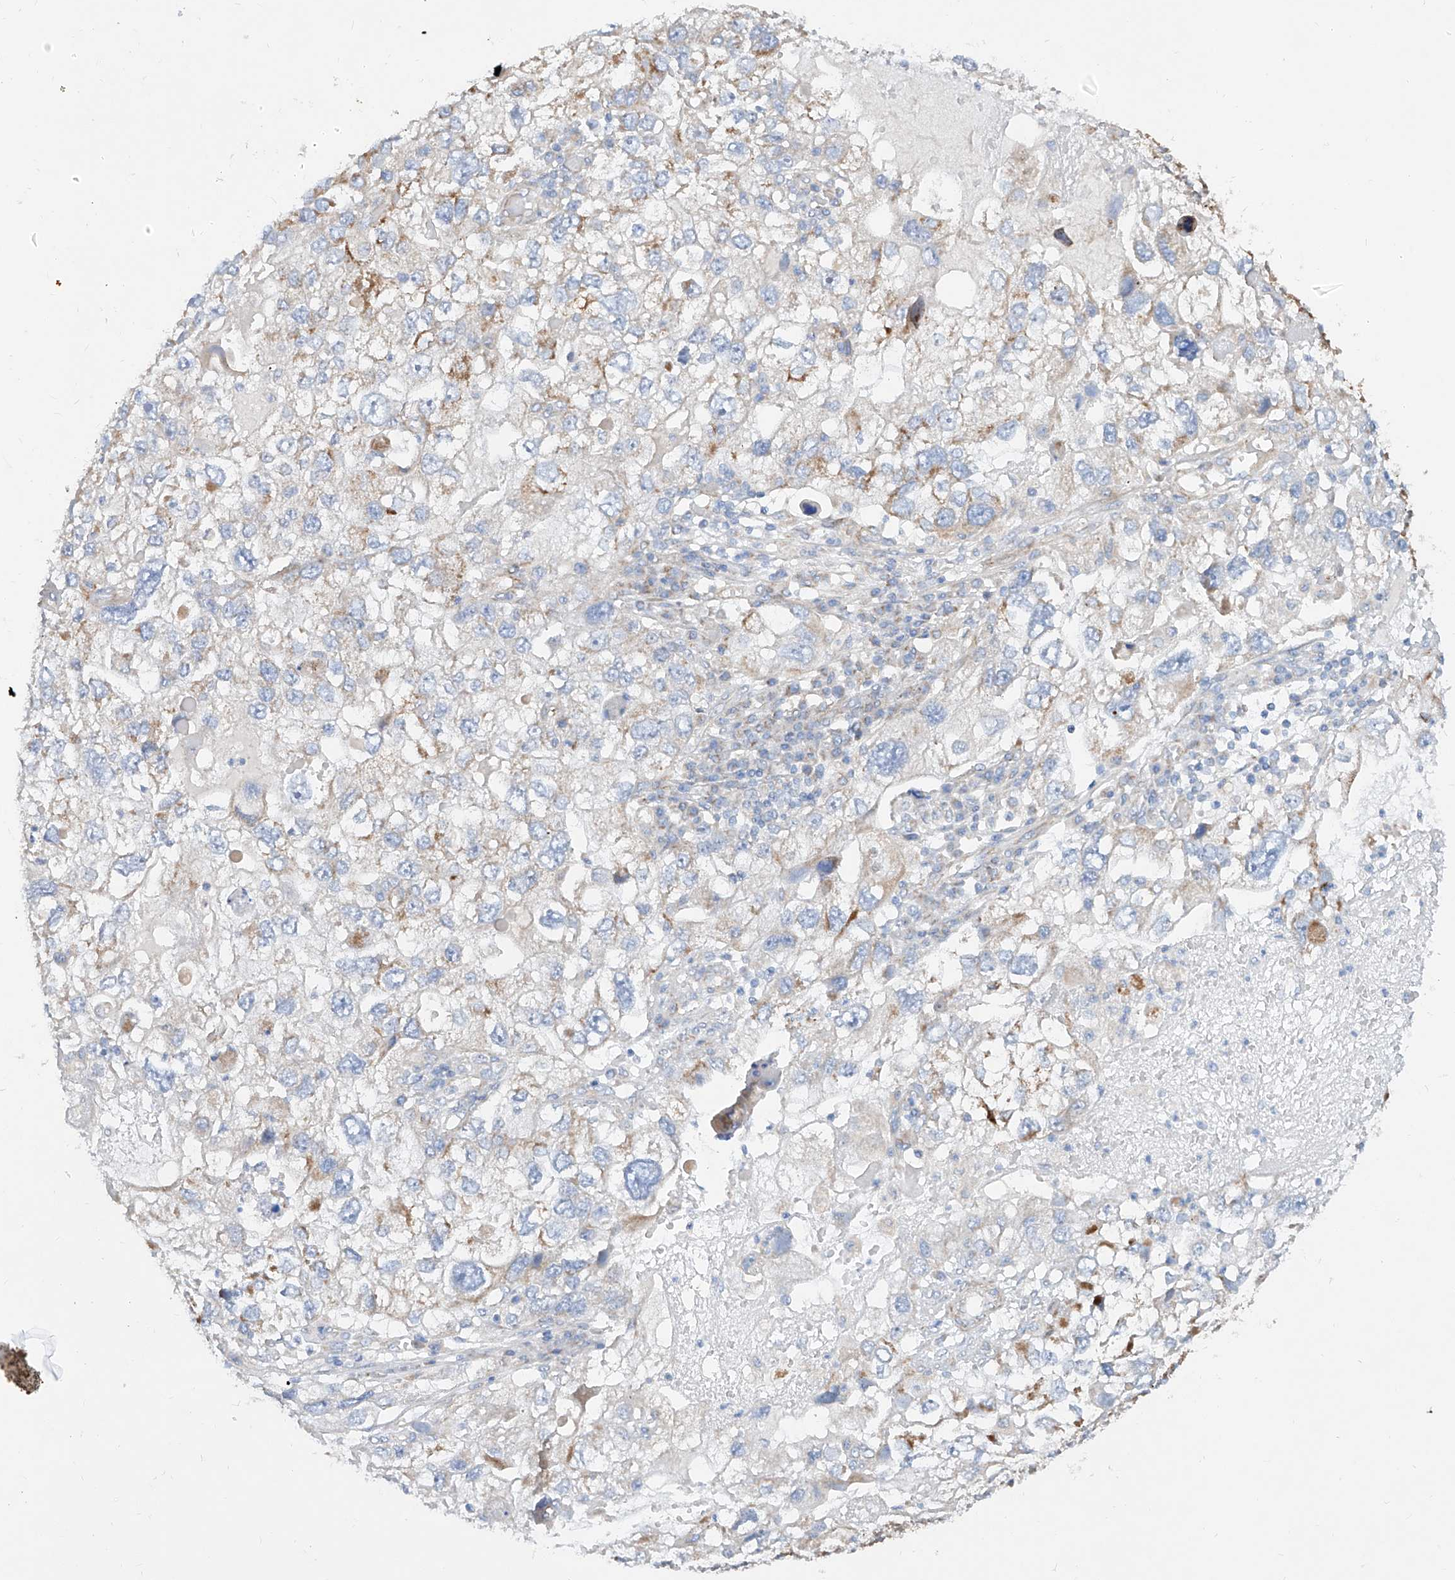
{"staining": {"intensity": "negative", "quantity": "none", "location": "none"}, "tissue": "endometrial cancer", "cell_type": "Tumor cells", "image_type": "cancer", "snomed": [{"axis": "morphology", "description": "Adenocarcinoma, NOS"}, {"axis": "topography", "description": "Endometrium"}], "caption": "Tumor cells show no significant protein positivity in endometrial adenocarcinoma. (DAB (3,3'-diaminobenzidine) immunohistochemistry, high magnification).", "gene": "CST9", "patient": {"sex": "female", "age": 49}}